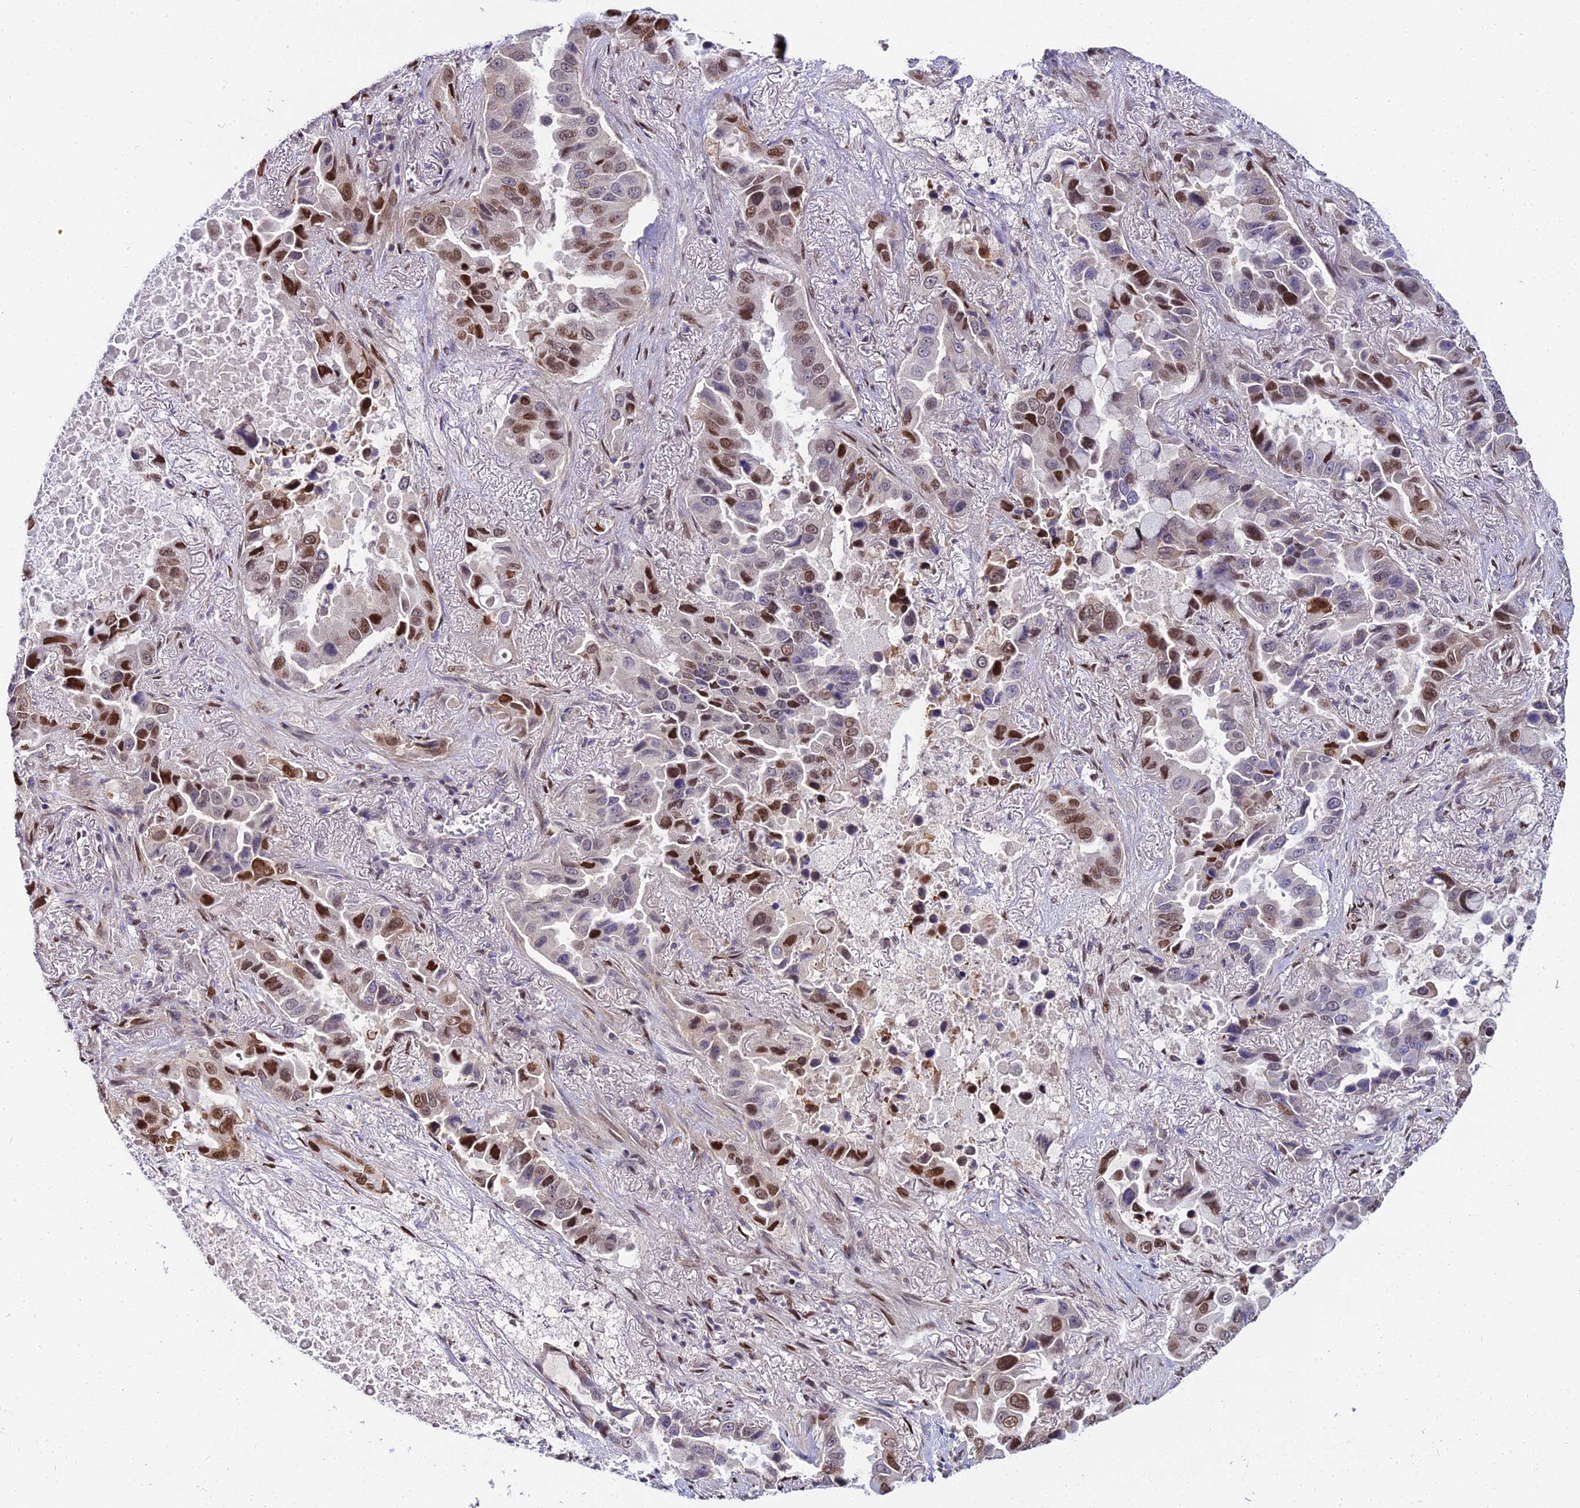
{"staining": {"intensity": "moderate", "quantity": "25%-75%", "location": "nuclear"}, "tissue": "lung cancer", "cell_type": "Tumor cells", "image_type": "cancer", "snomed": [{"axis": "morphology", "description": "Adenocarcinoma, NOS"}, {"axis": "topography", "description": "Lung"}], "caption": "Brown immunohistochemical staining in lung cancer demonstrates moderate nuclear expression in about 25%-75% of tumor cells.", "gene": "ZNF707", "patient": {"sex": "male", "age": 64}}